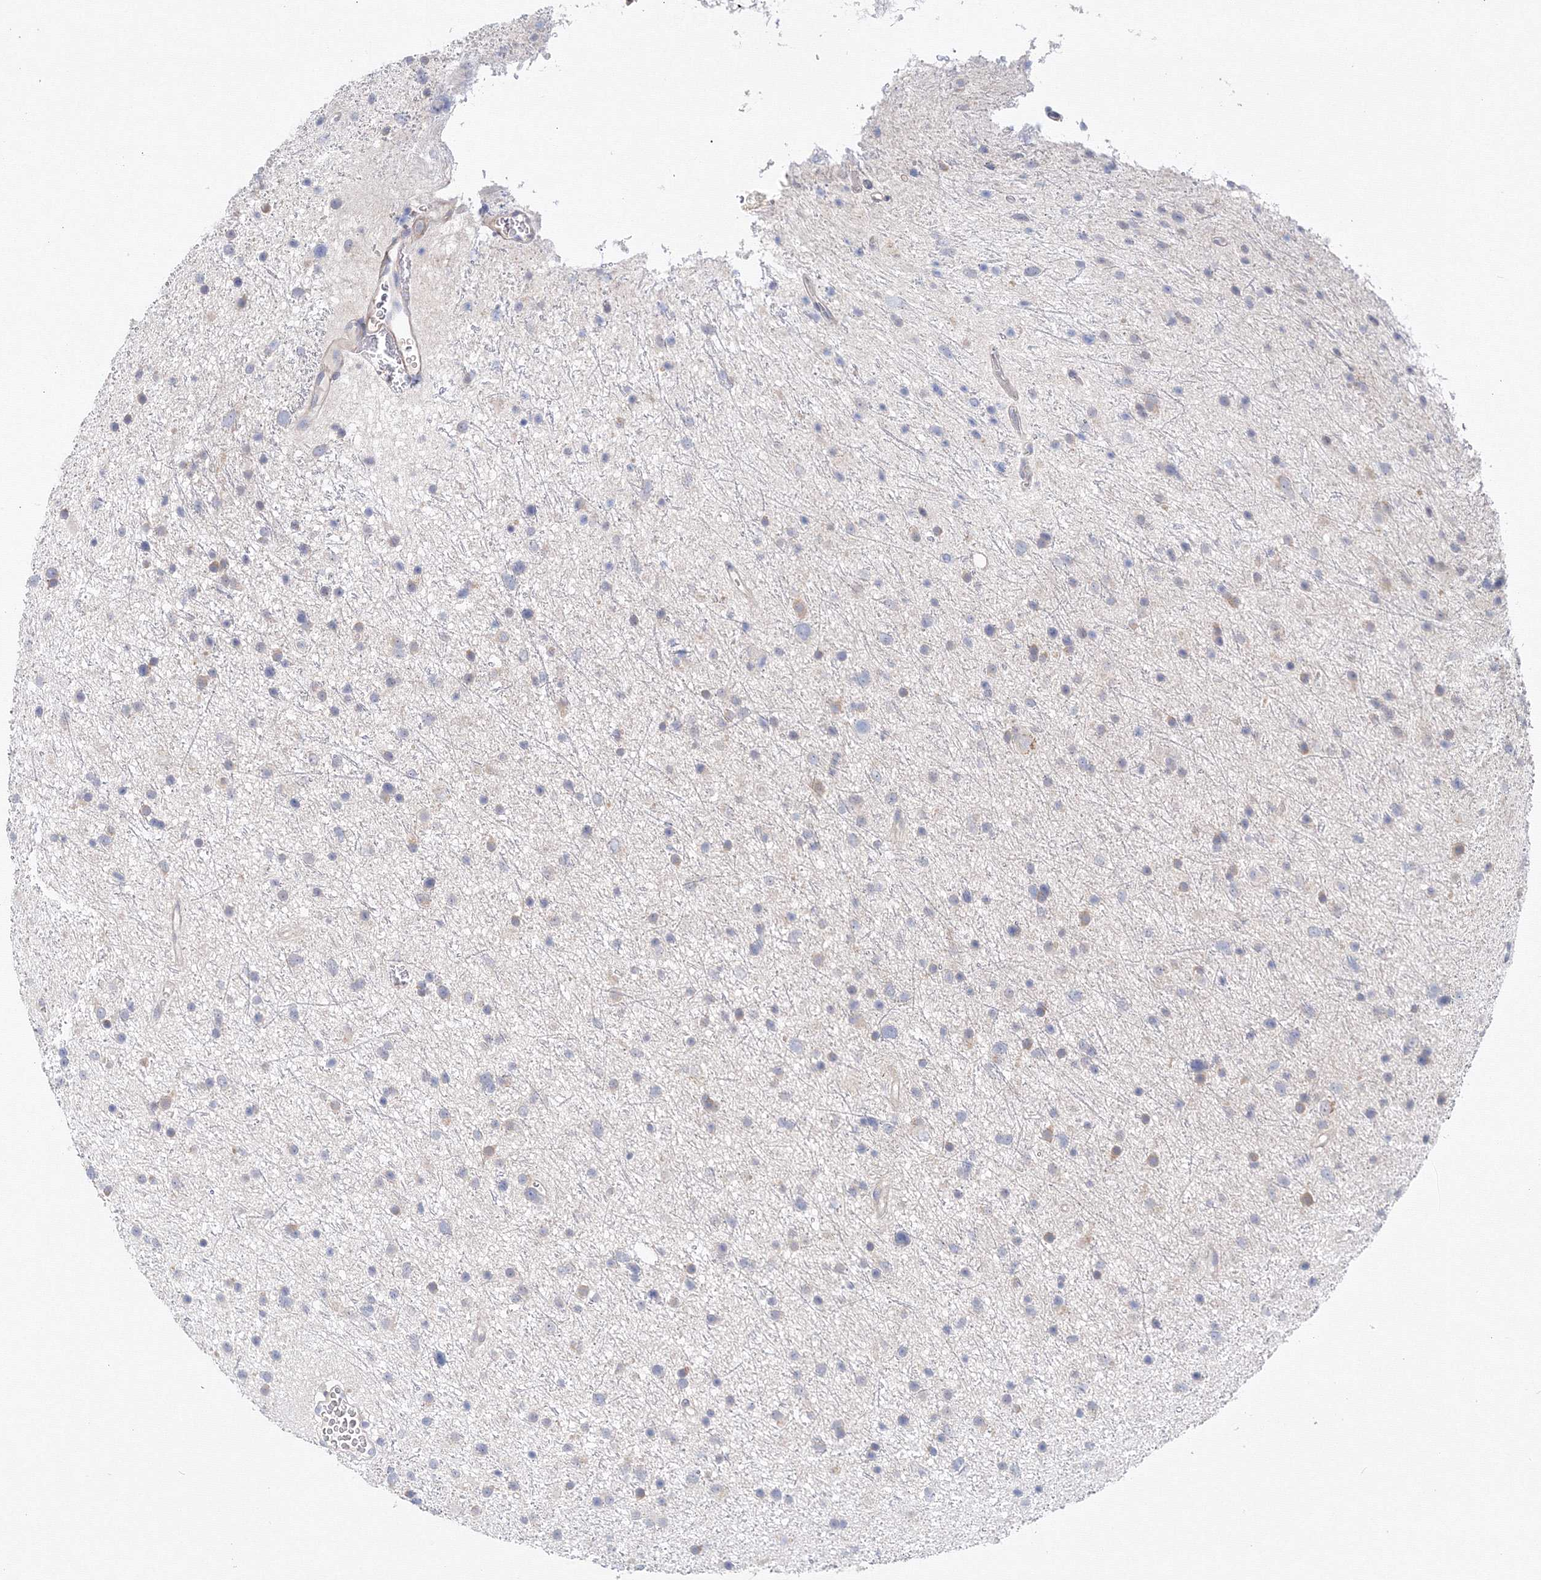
{"staining": {"intensity": "weak", "quantity": "<25%", "location": "cytoplasmic/membranous"}, "tissue": "glioma", "cell_type": "Tumor cells", "image_type": "cancer", "snomed": [{"axis": "morphology", "description": "Glioma, malignant, Low grade"}, {"axis": "topography", "description": "Cerebral cortex"}], "caption": "This is an immunohistochemistry micrograph of human malignant low-grade glioma. There is no expression in tumor cells.", "gene": "DIS3L2", "patient": {"sex": "female", "age": 39}}